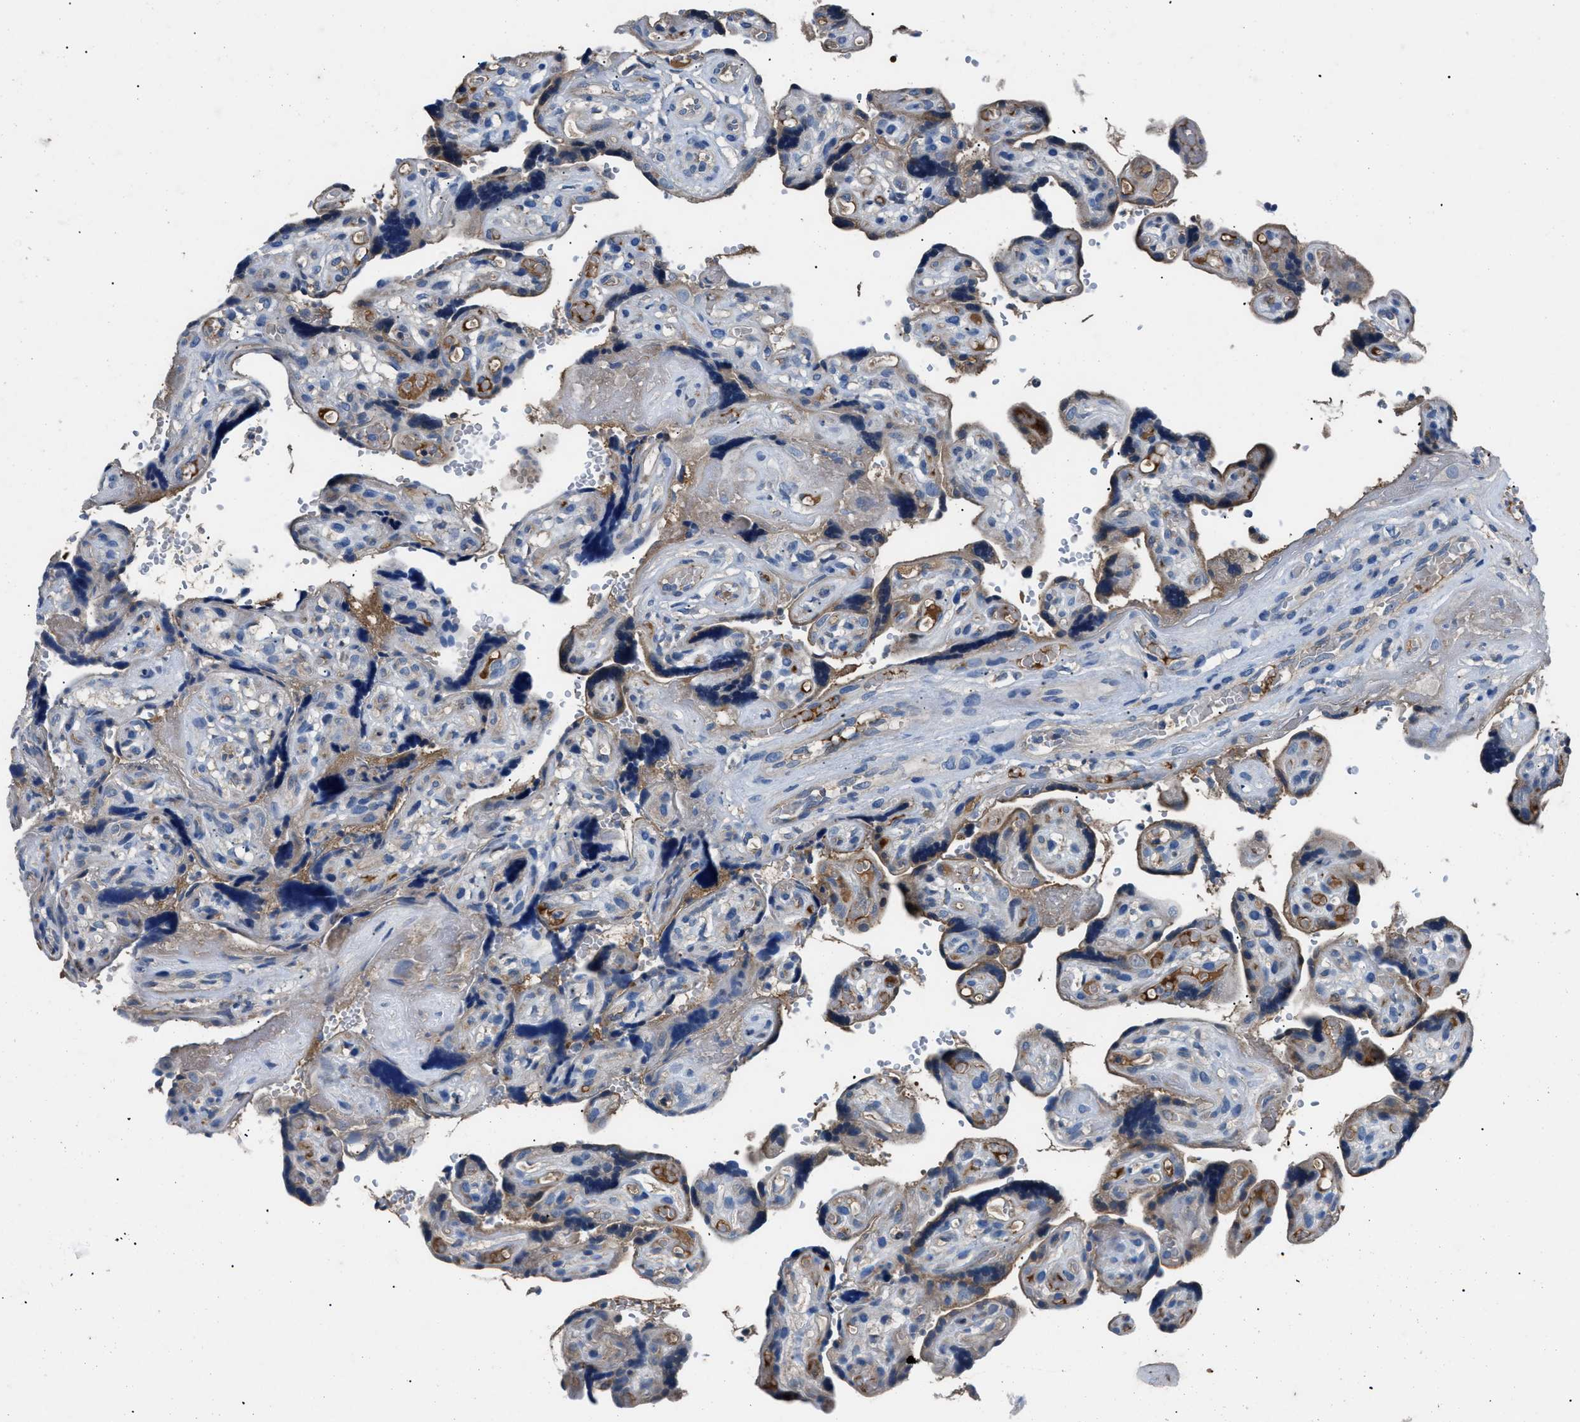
{"staining": {"intensity": "negative", "quantity": "none", "location": "none"}, "tissue": "placenta", "cell_type": "Decidual cells", "image_type": "normal", "snomed": [{"axis": "morphology", "description": "Normal tissue, NOS"}, {"axis": "topography", "description": "Placenta"}], "caption": "The immunohistochemistry (IHC) image has no significant expression in decidual cells of placenta. The staining was performed using DAB to visualize the protein expression in brown, while the nuclei were stained in blue with hematoxylin (Magnification: 20x).", "gene": "SGCZ", "patient": {"sex": "female", "age": 30}}